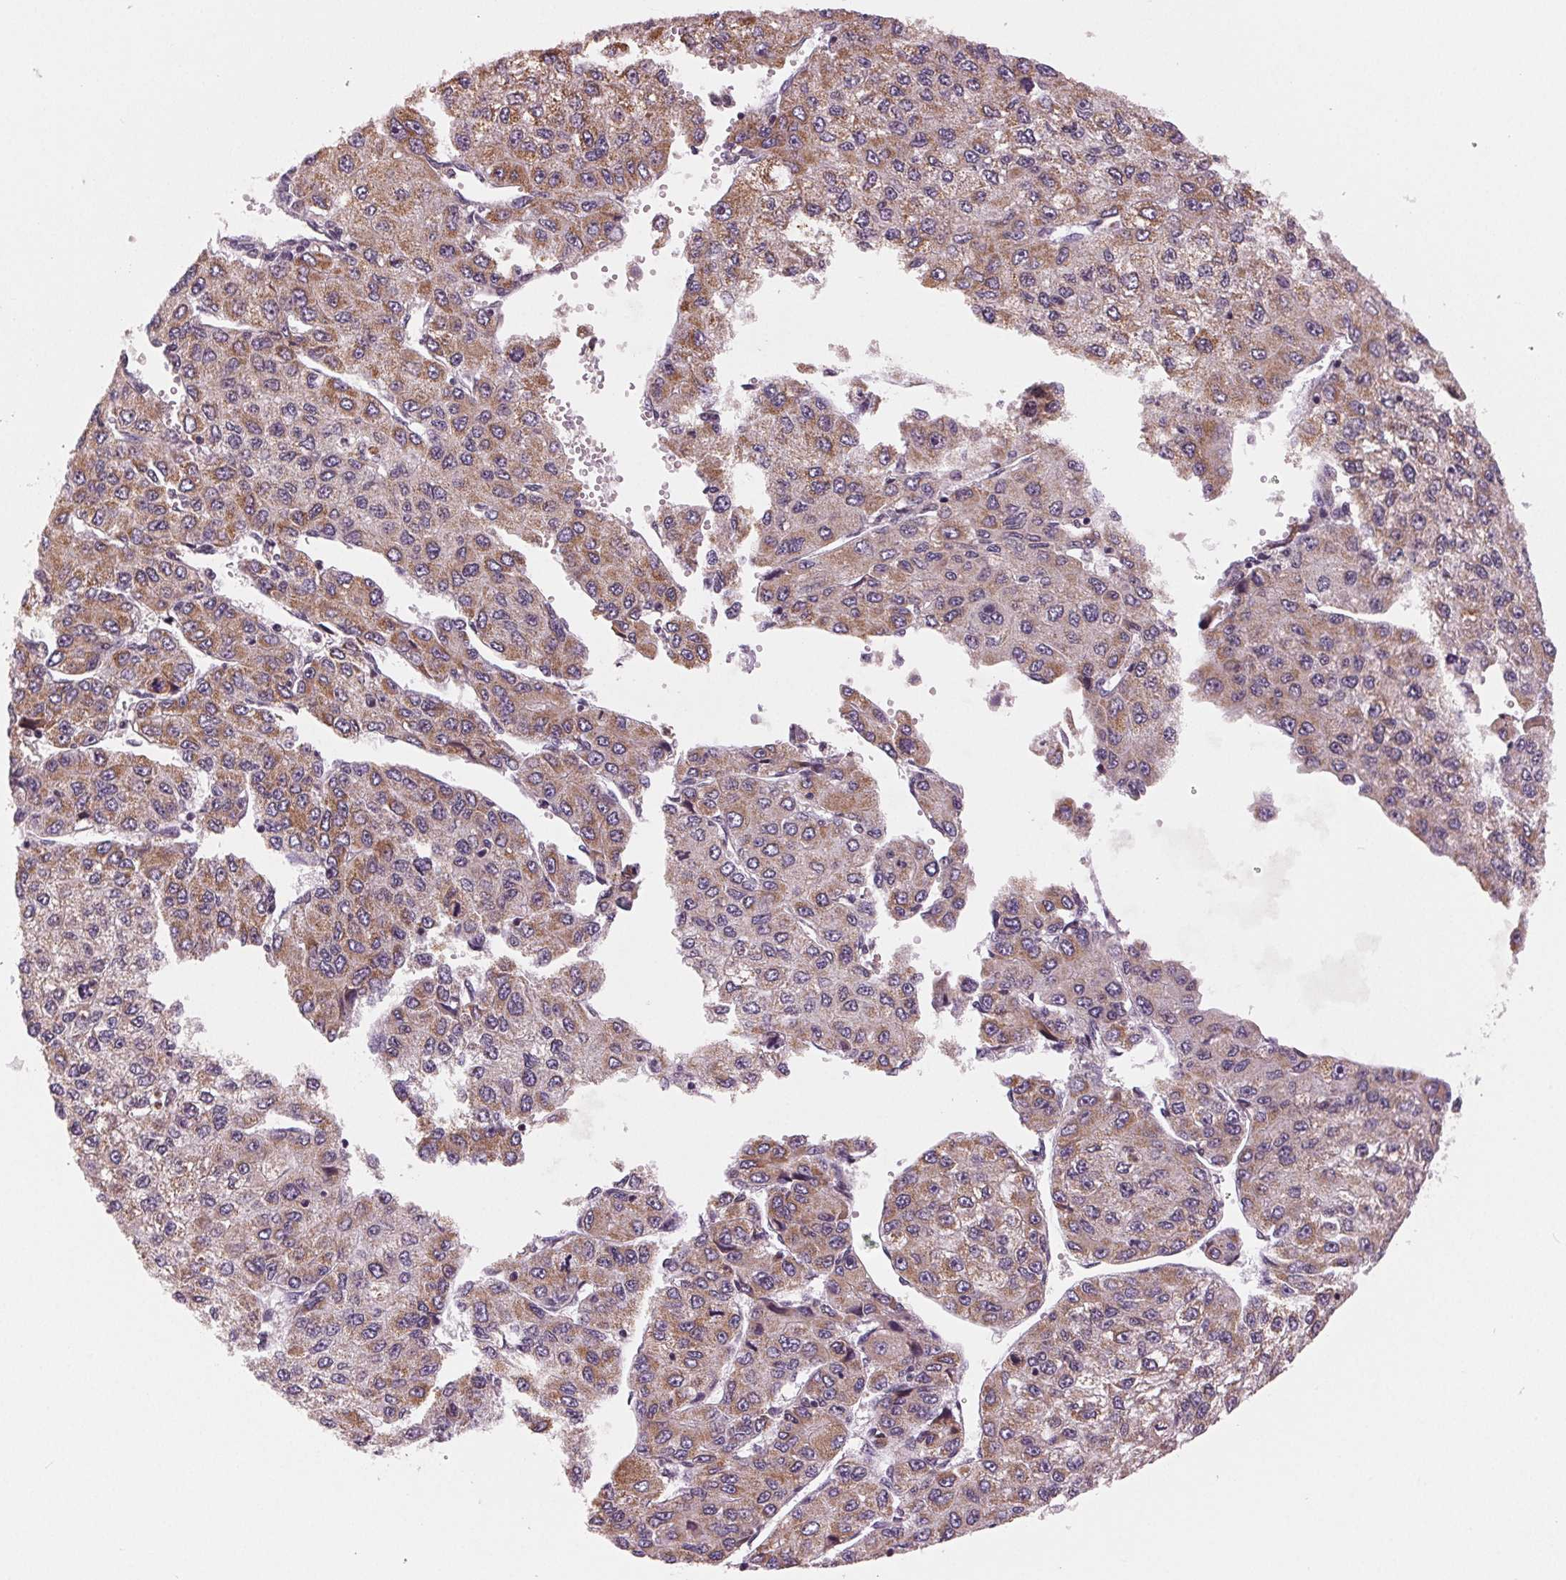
{"staining": {"intensity": "moderate", "quantity": "25%-75%", "location": "cytoplasmic/membranous"}, "tissue": "liver cancer", "cell_type": "Tumor cells", "image_type": "cancer", "snomed": [{"axis": "morphology", "description": "Carcinoma, Hepatocellular, NOS"}, {"axis": "topography", "description": "Liver"}], "caption": "Hepatocellular carcinoma (liver) was stained to show a protein in brown. There is medium levels of moderate cytoplasmic/membranous staining in approximately 25%-75% of tumor cells.", "gene": "STAT3", "patient": {"sex": "female", "age": 66}}